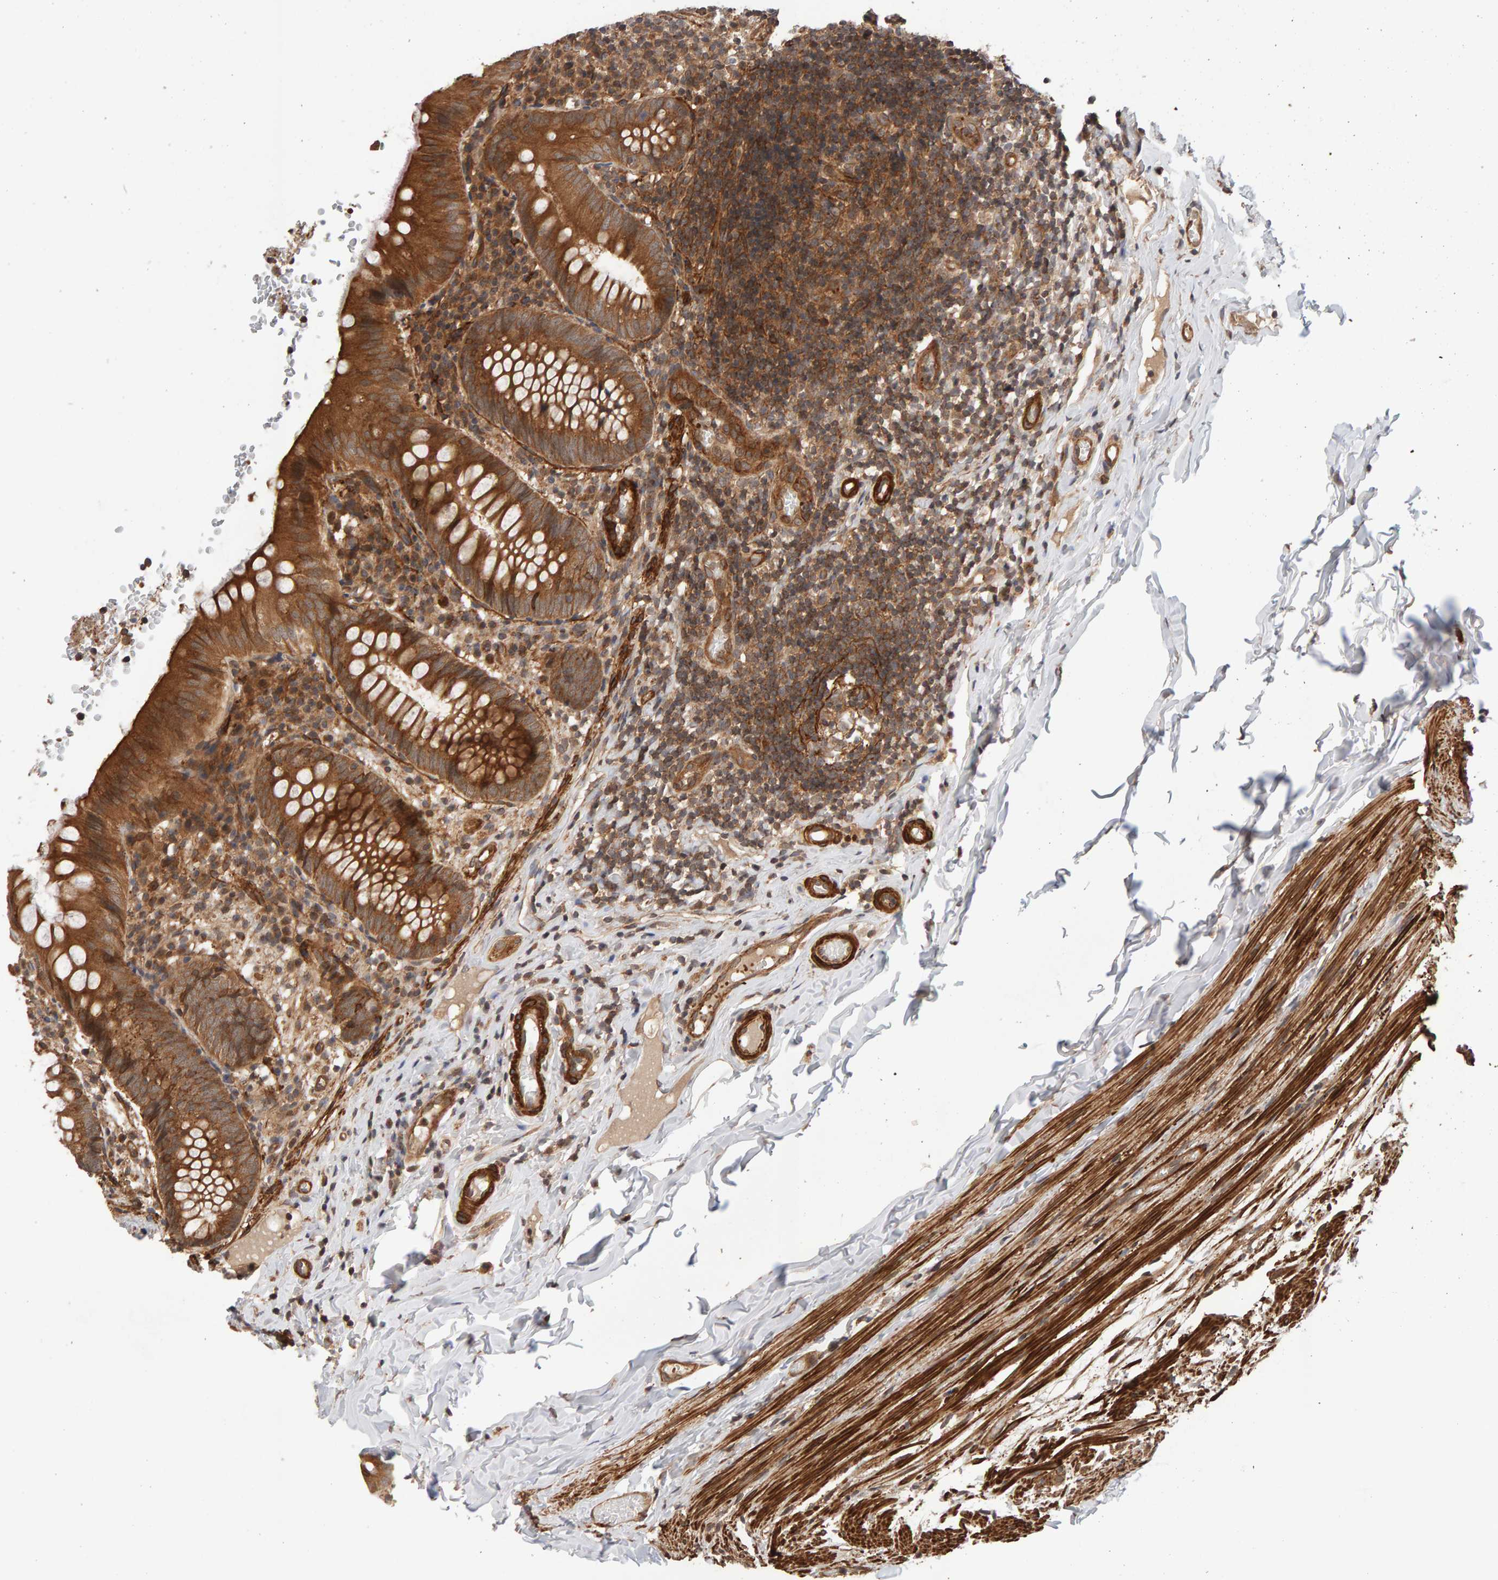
{"staining": {"intensity": "moderate", "quantity": ">75%", "location": "cytoplasmic/membranous"}, "tissue": "appendix", "cell_type": "Glandular cells", "image_type": "normal", "snomed": [{"axis": "morphology", "description": "Normal tissue, NOS"}, {"axis": "topography", "description": "Appendix"}], "caption": "This histopathology image demonstrates immunohistochemistry staining of normal human appendix, with medium moderate cytoplasmic/membranous positivity in about >75% of glandular cells.", "gene": "SYNRG", "patient": {"sex": "male", "age": 8}}